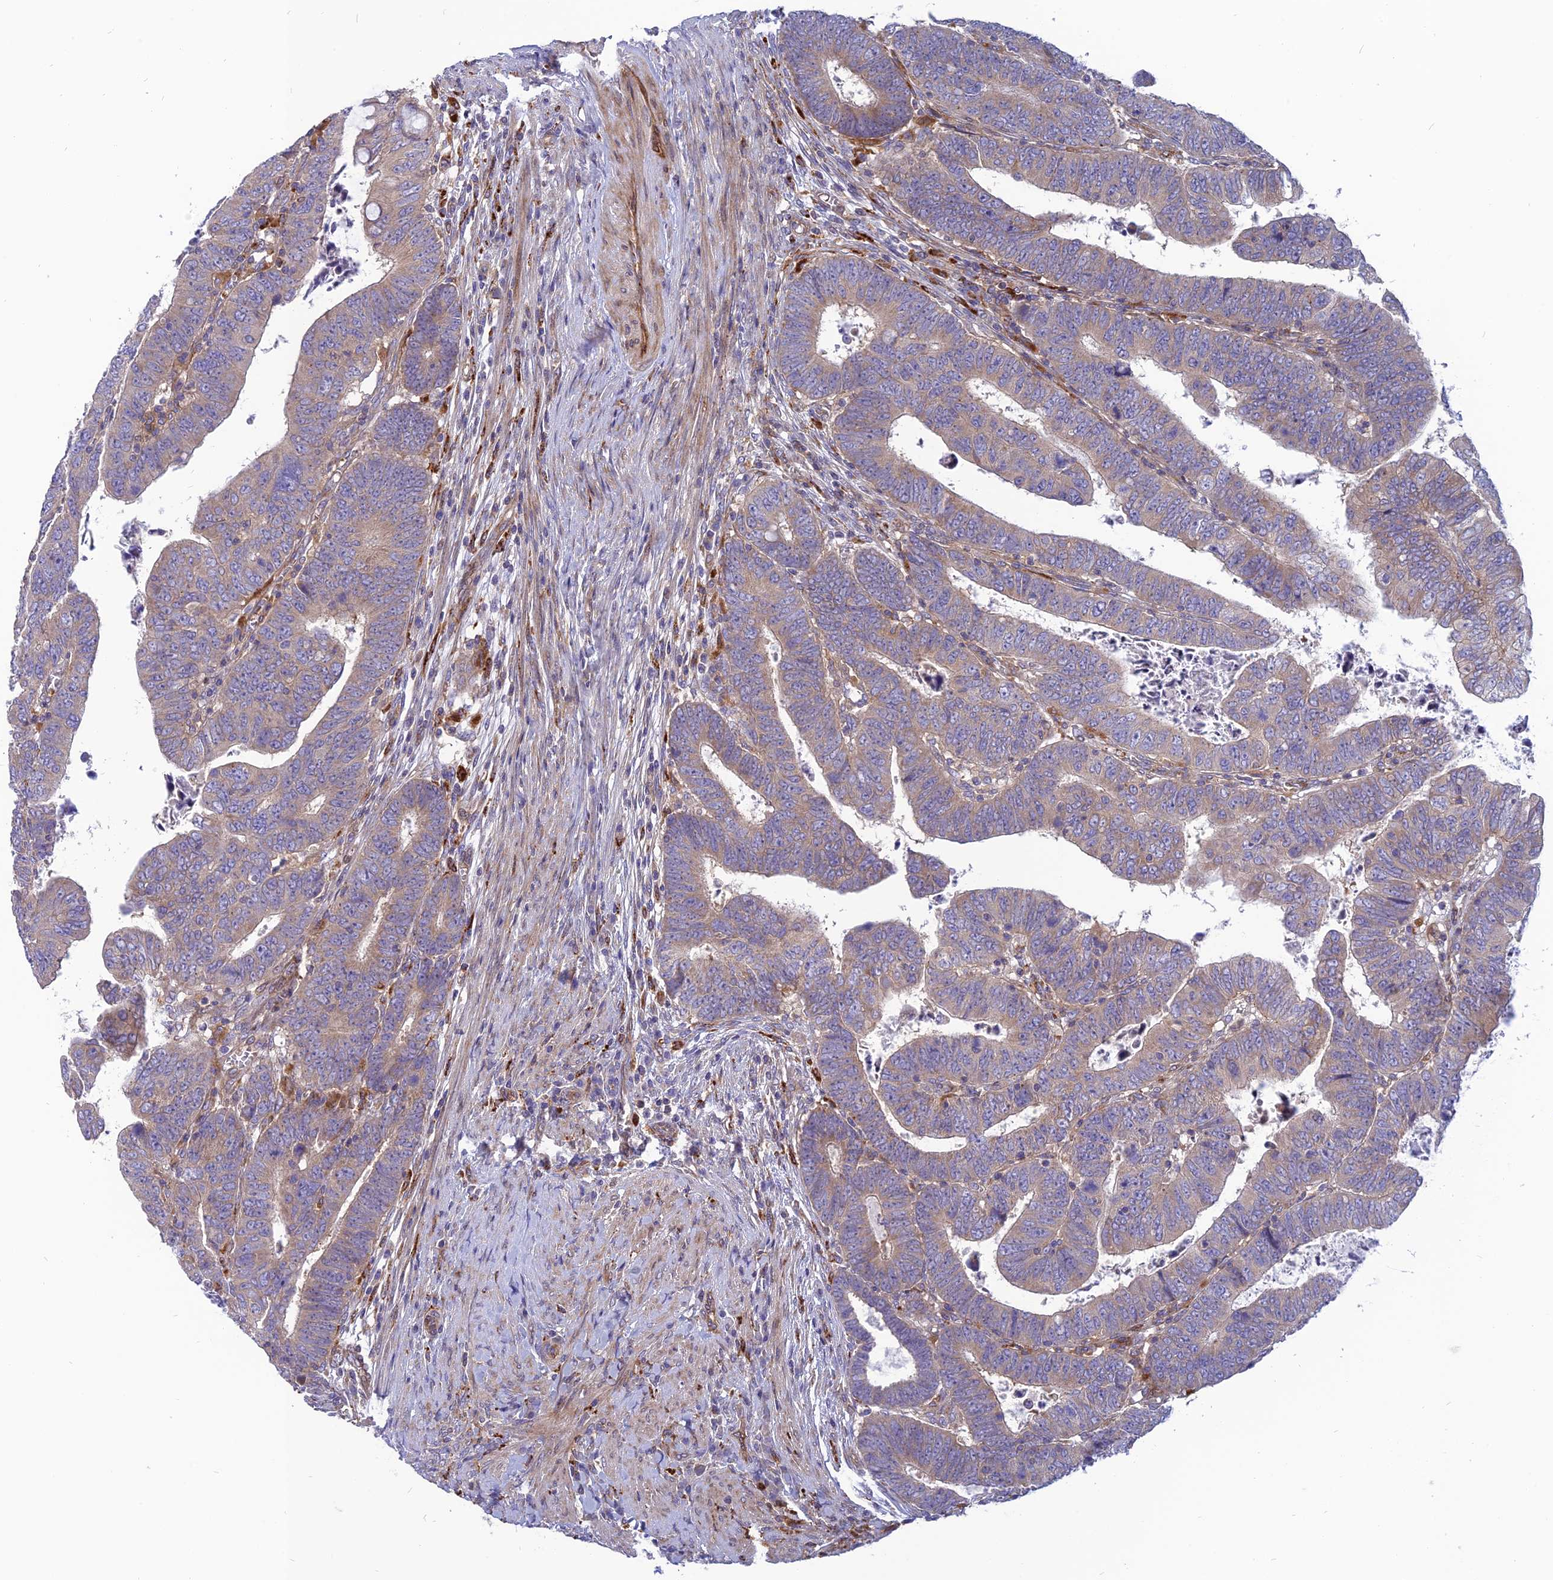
{"staining": {"intensity": "weak", "quantity": "25%-75%", "location": "cytoplasmic/membranous"}, "tissue": "colorectal cancer", "cell_type": "Tumor cells", "image_type": "cancer", "snomed": [{"axis": "morphology", "description": "Normal tissue, NOS"}, {"axis": "morphology", "description": "Adenocarcinoma, NOS"}, {"axis": "topography", "description": "Rectum"}], "caption": "Tumor cells display low levels of weak cytoplasmic/membranous positivity in approximately 25%-75% of cells in adenocarcinoma (colorectal).", "gene": "PHKA2", "patient": {"sex": "female", "age": 65}}